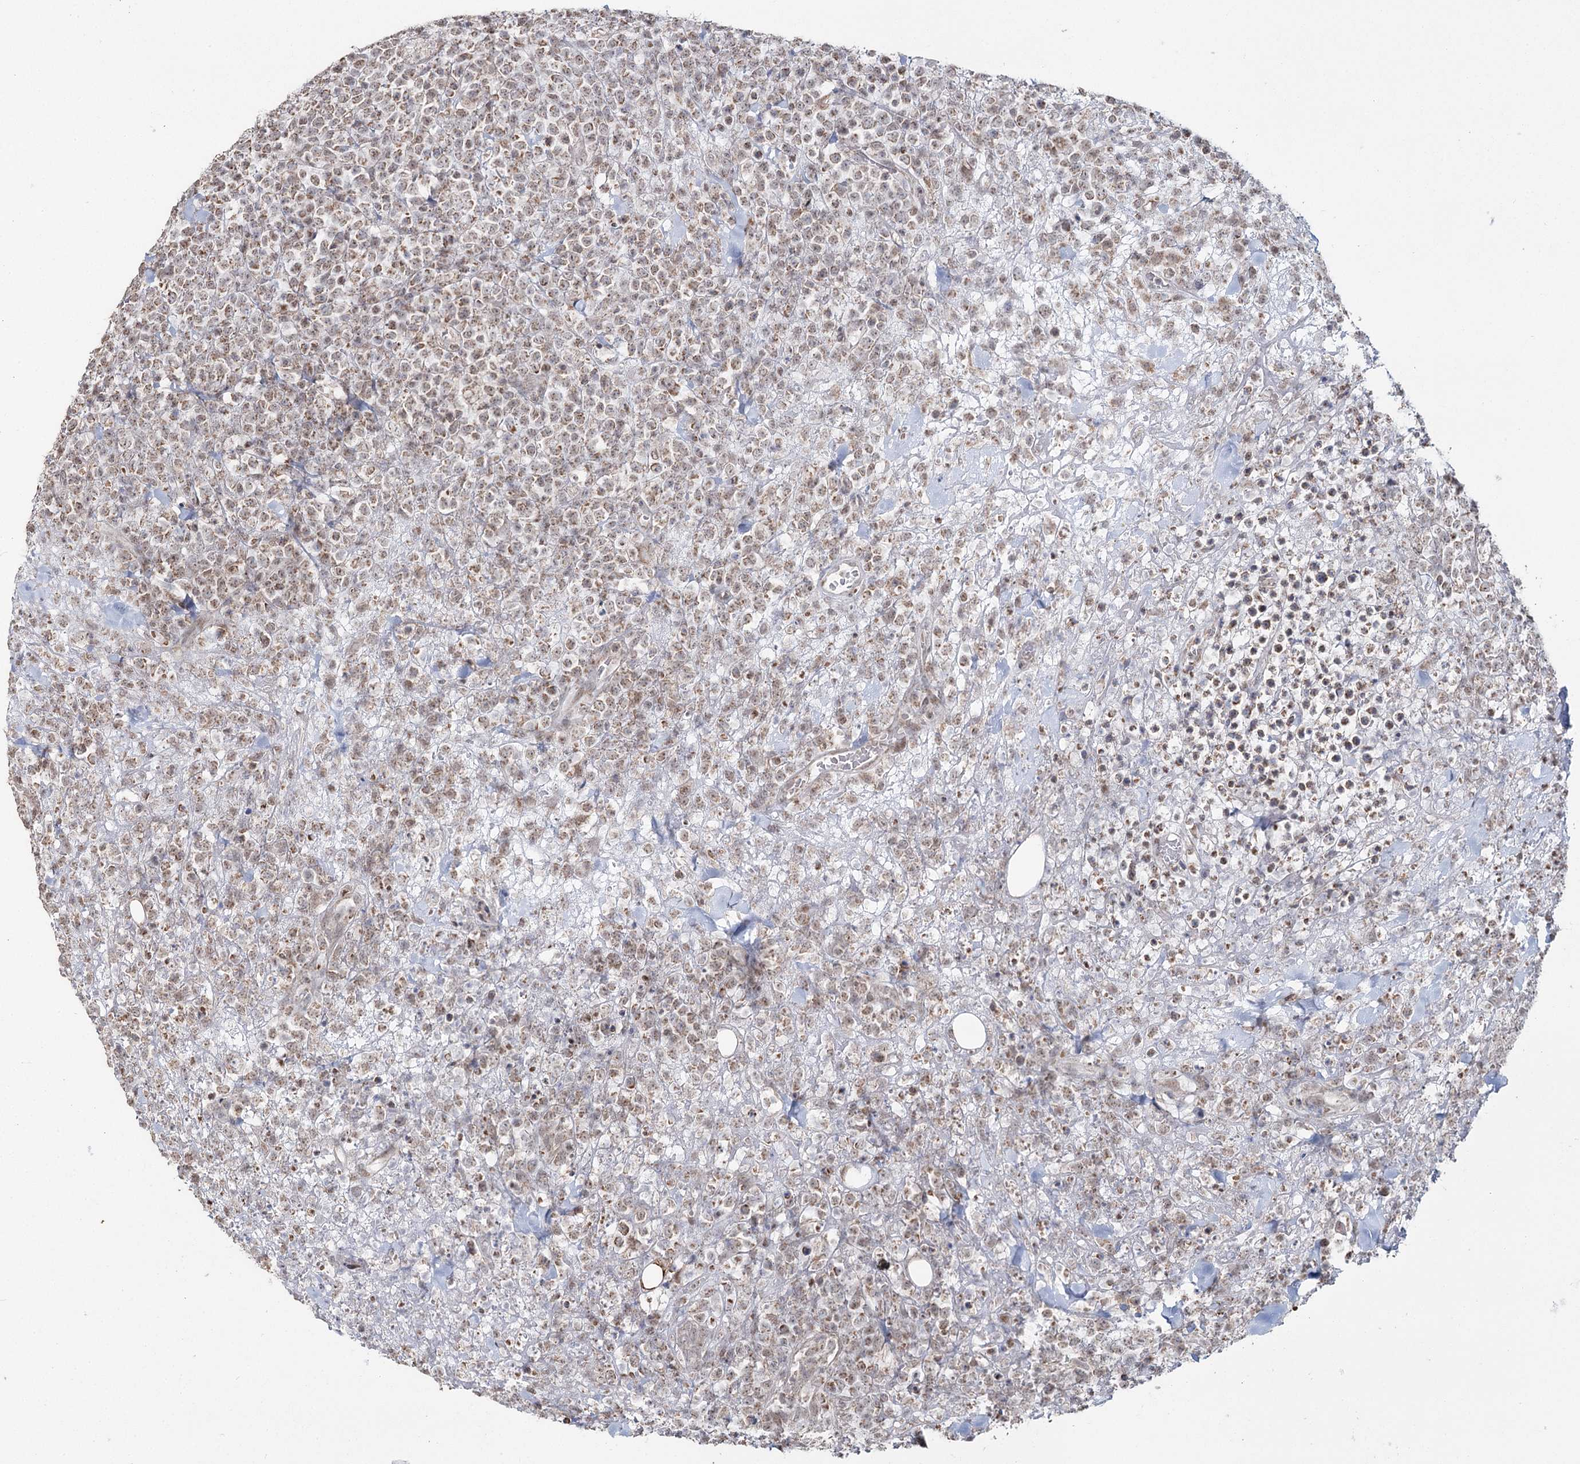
{"staining": {"intensity": "weak", "quantity": ">75%", "location": "cytoplasmic/membranous"}, "tissue": "lymphoma", "cell_type": "Tumor cells", "image_type": "cancer", "snomed": [{"axis": "morphology", "description": "Malignant lymphoma, non-Hodgkin's type, High grade"}, {"axis": "topography", "description": "Colon"}], "caption": "Malignant lymphoma, non-Hodgkin's type (high-grade) stained with a protein marker exhibits weak staining in tumor cells.", "gene": "PDHX", "patient": {"sex": "female", "age": 53}}